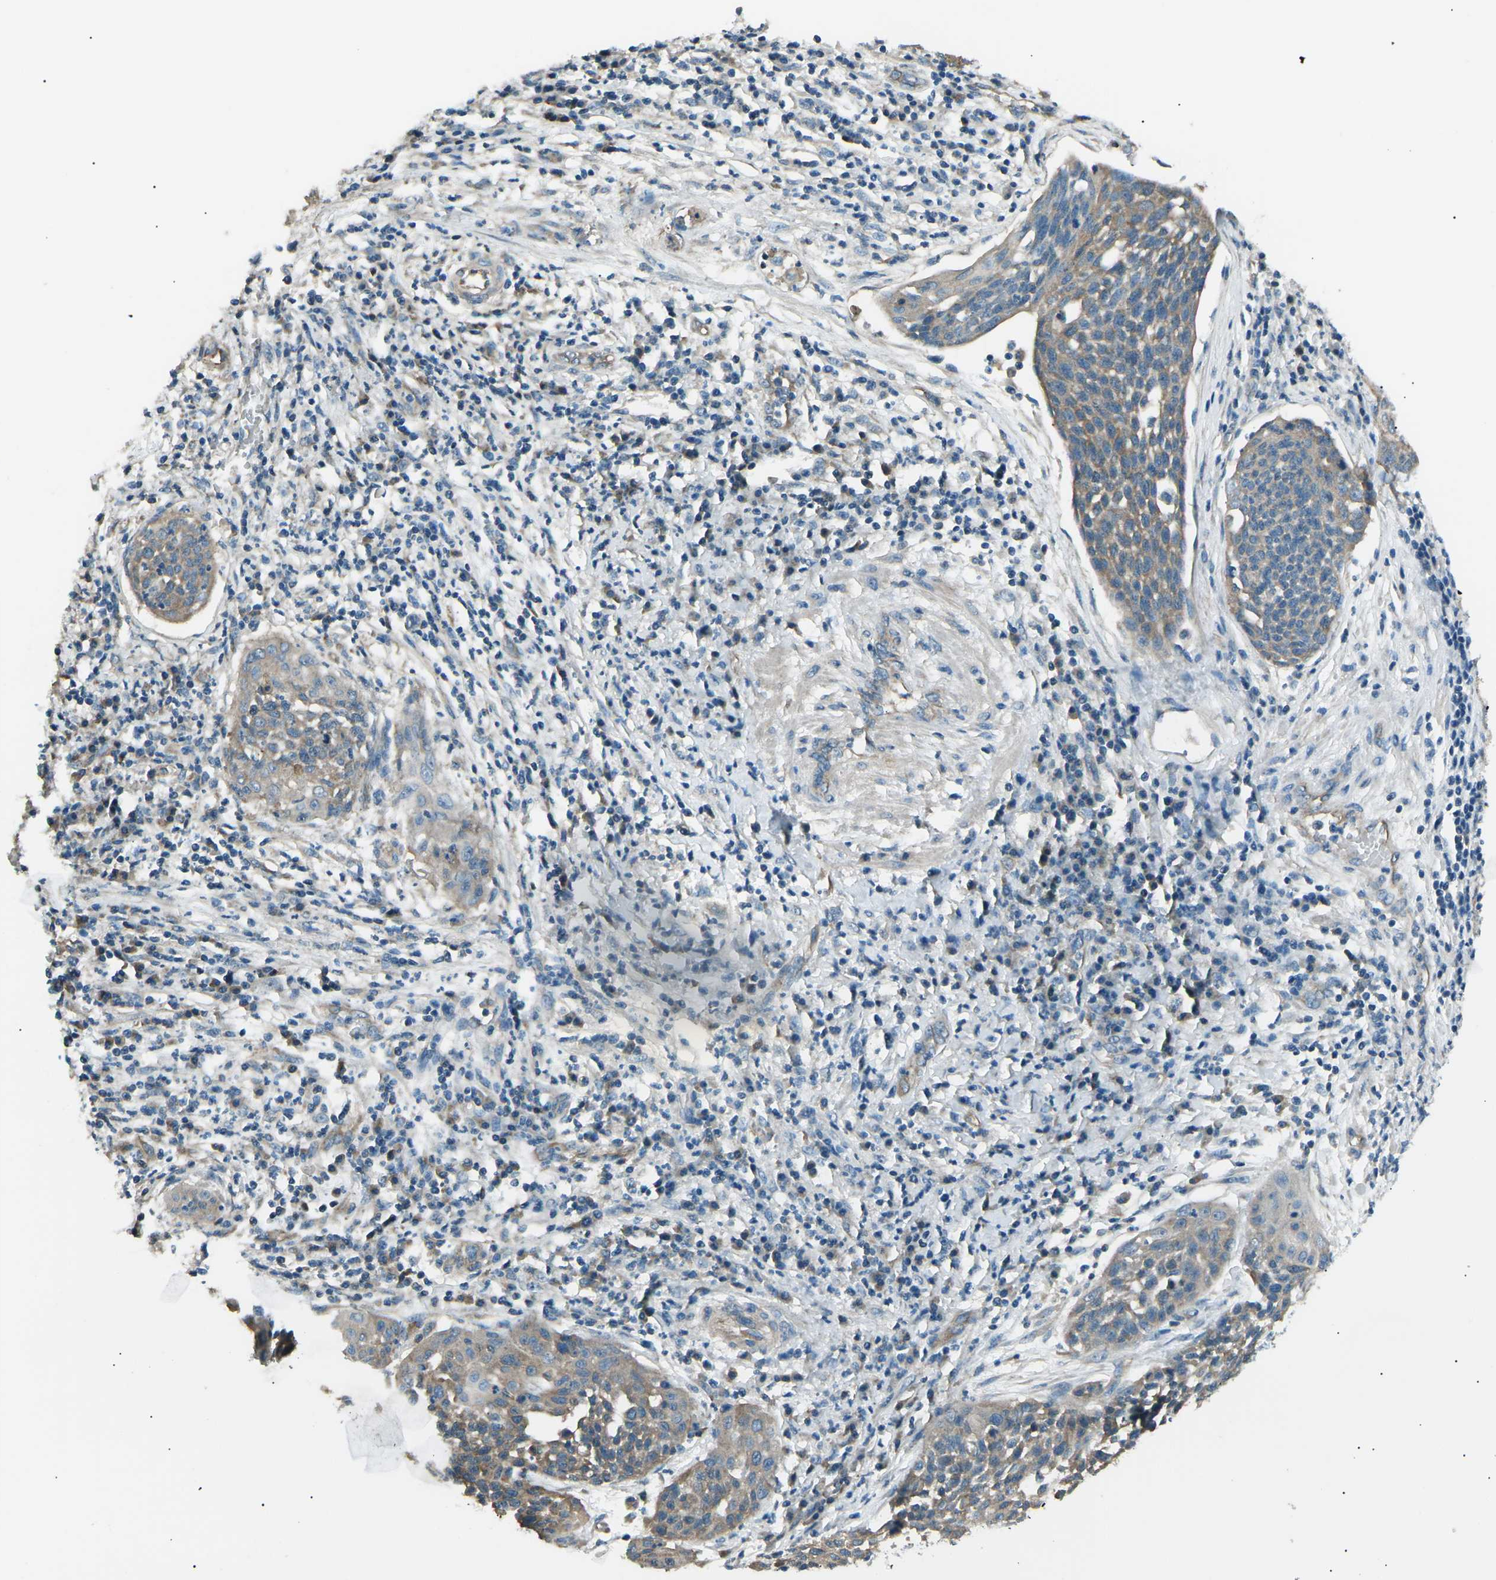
{"staining": {"intensity": "weak", "quantity": "<25%", "location": "cytoplasmic/membranous"}, "tissue": "cervical cancer", "cell_type": "Tumor cells", "image_type": "cancer", "snomed": [{"axis": "morphology", "description": "Squamous cell carcinoma, NOS"}, {"axis": "topography", "description": "Cervix"}], "caption": "IHC of human squamous cell carcinoma (cervical) exhibits no positivity in tumor cells. (Immunohistochemistry (ihc), brightfield microscopy, high magnification).", "gene": "SLK", "patient": {"sex": "female", "age": 34}}